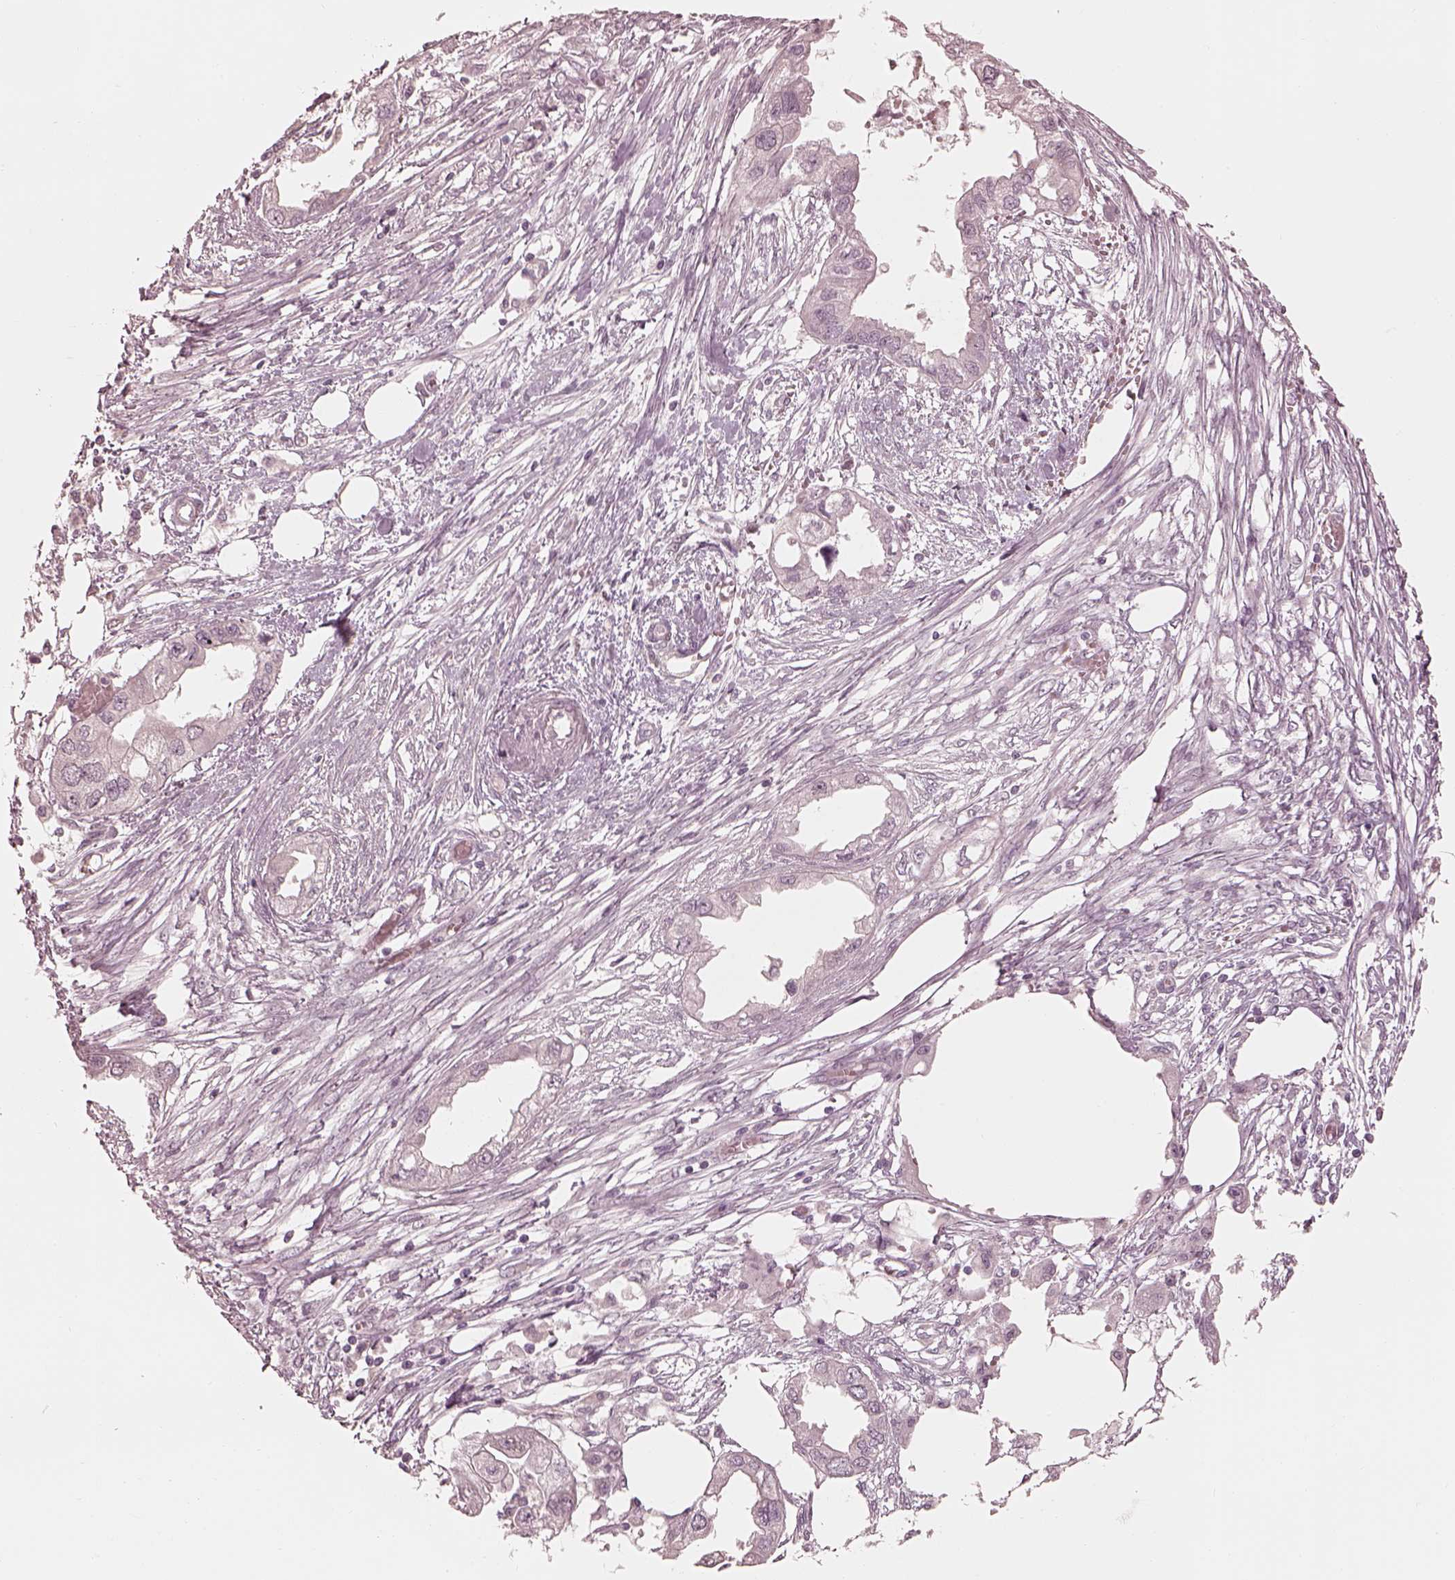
{"staining": {"intensity": "negative", "quantity": "none", "location": "none"}, "tissue": "endometrial cancer", "cell_type": "Tumor cells", "image_type": "cancer", "snomed": [{"axis": "morphology", "description": "Adenocarcinoma, NOS"}, {"axis": "morphology", "description": "Adenocarcinoma, metastatic, NOS"}, {"axis": "topography", "description": "Adipose tissue"}, {"axis": "topography", "description": "Endometrium"}], "caption": "Immunohistochemical staining of human endometrial cancer reveals no significant positivity in tumor cells.", "gene": "IQCB1", "patient": {"sex": "female", "age": 67}}